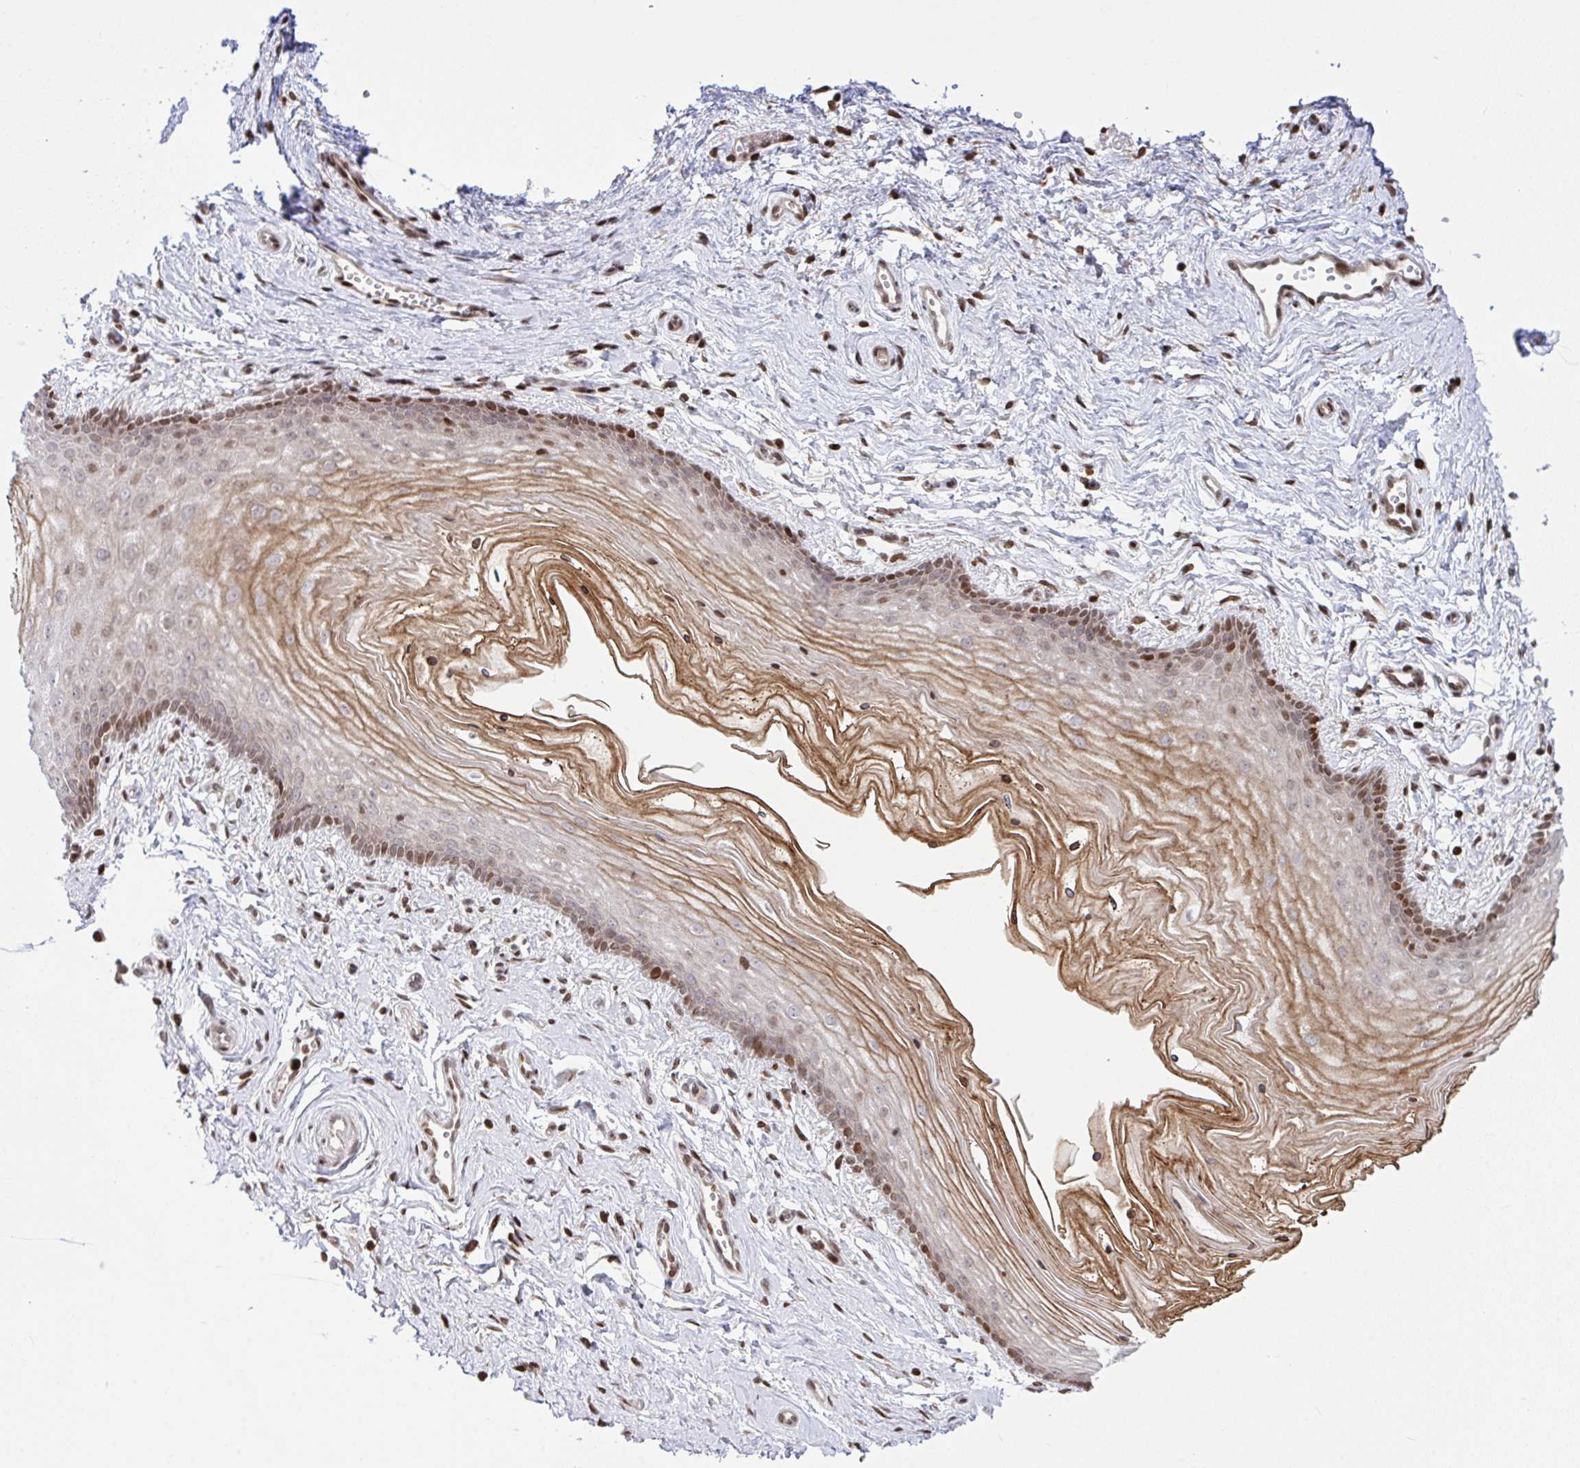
{"staining": {"intensity": "strong", "quantity": "25%-75%", "location": "cytoplasmic/membranous,nuclear"}, "tissue": "vagina", "cell_type": "Squamous epithelial cells", "image_type": "normal", "snomed": [{"axis": "morphology", "description": "Normal tissue, NOS"}, {"axis": "topography", "description": "Vagina"}], "caption": "The histopathology image displays immunohistochemical staining of unremarkable vagina. There is strong cytoplasmic/membranous,nuclear positivity is appreciated in about 25%-75% of squamous epithelial cells.", "gene": "RAPGEF5", "patient": {"sex": "female", "age": 38}}